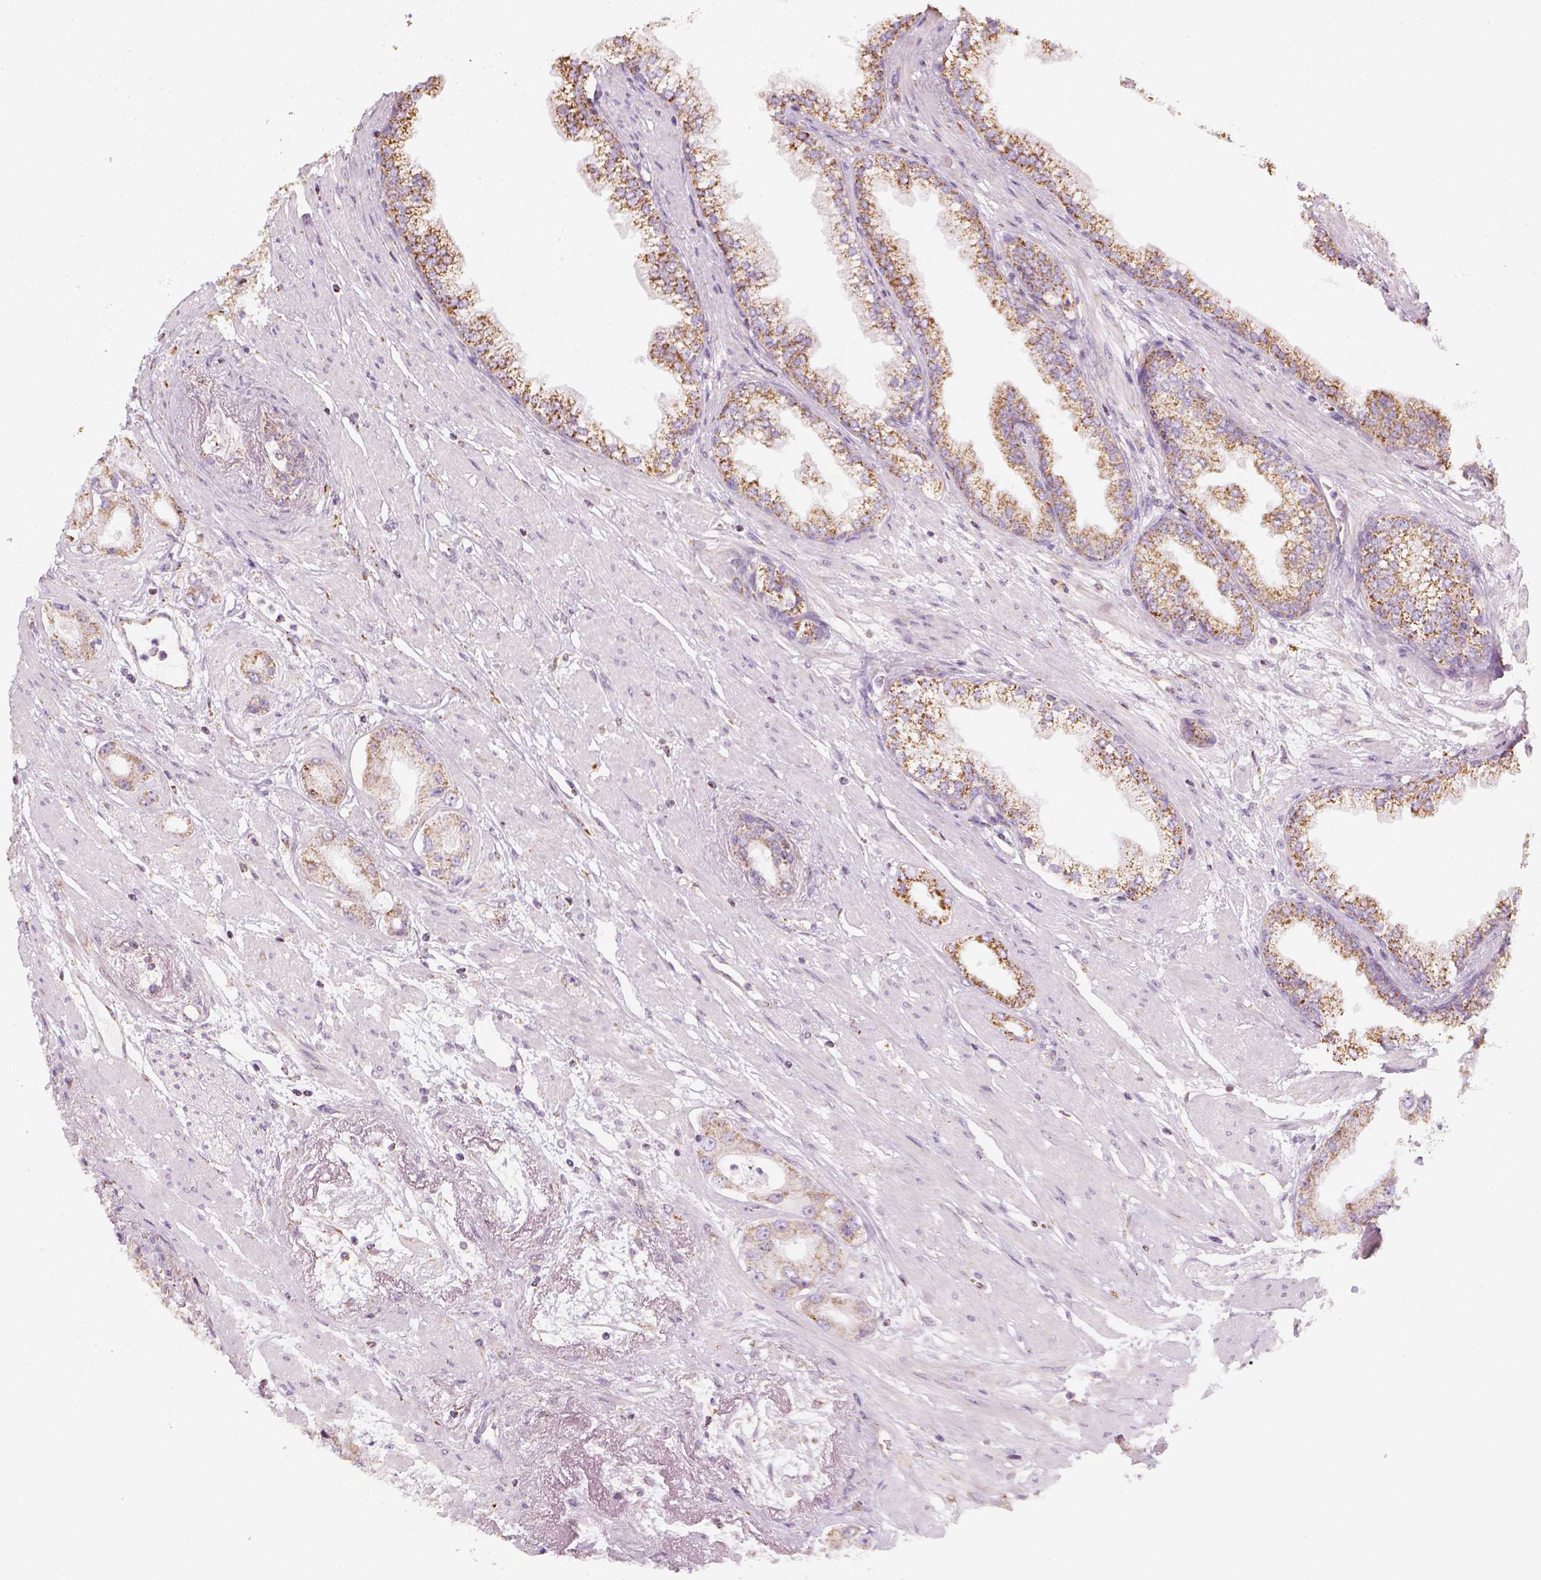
{"staining": {"intensity": "moderate", "quantity": ">75%", "location": "cytoplasmic/membranous"}, "tissue": "prostate cancer", "cell_type": "Tumor cells", "image_type": "cancer", "snomed": [{"axis": "morphology", "description": "Adenocarcinoma, Low grade"}, {"axis": "topography", "description": "Prostate"}], "caption": "This histopathology image demonstrates immunohistochemistry (IHC) staining of low-grade adenocarcinoma (prostate), with medium moderate cytoplasmic/membranous positivity in approximately >75% of tumor cells.", "gene": "LCA5", "patient": {"sex": "male", "age": 60}}